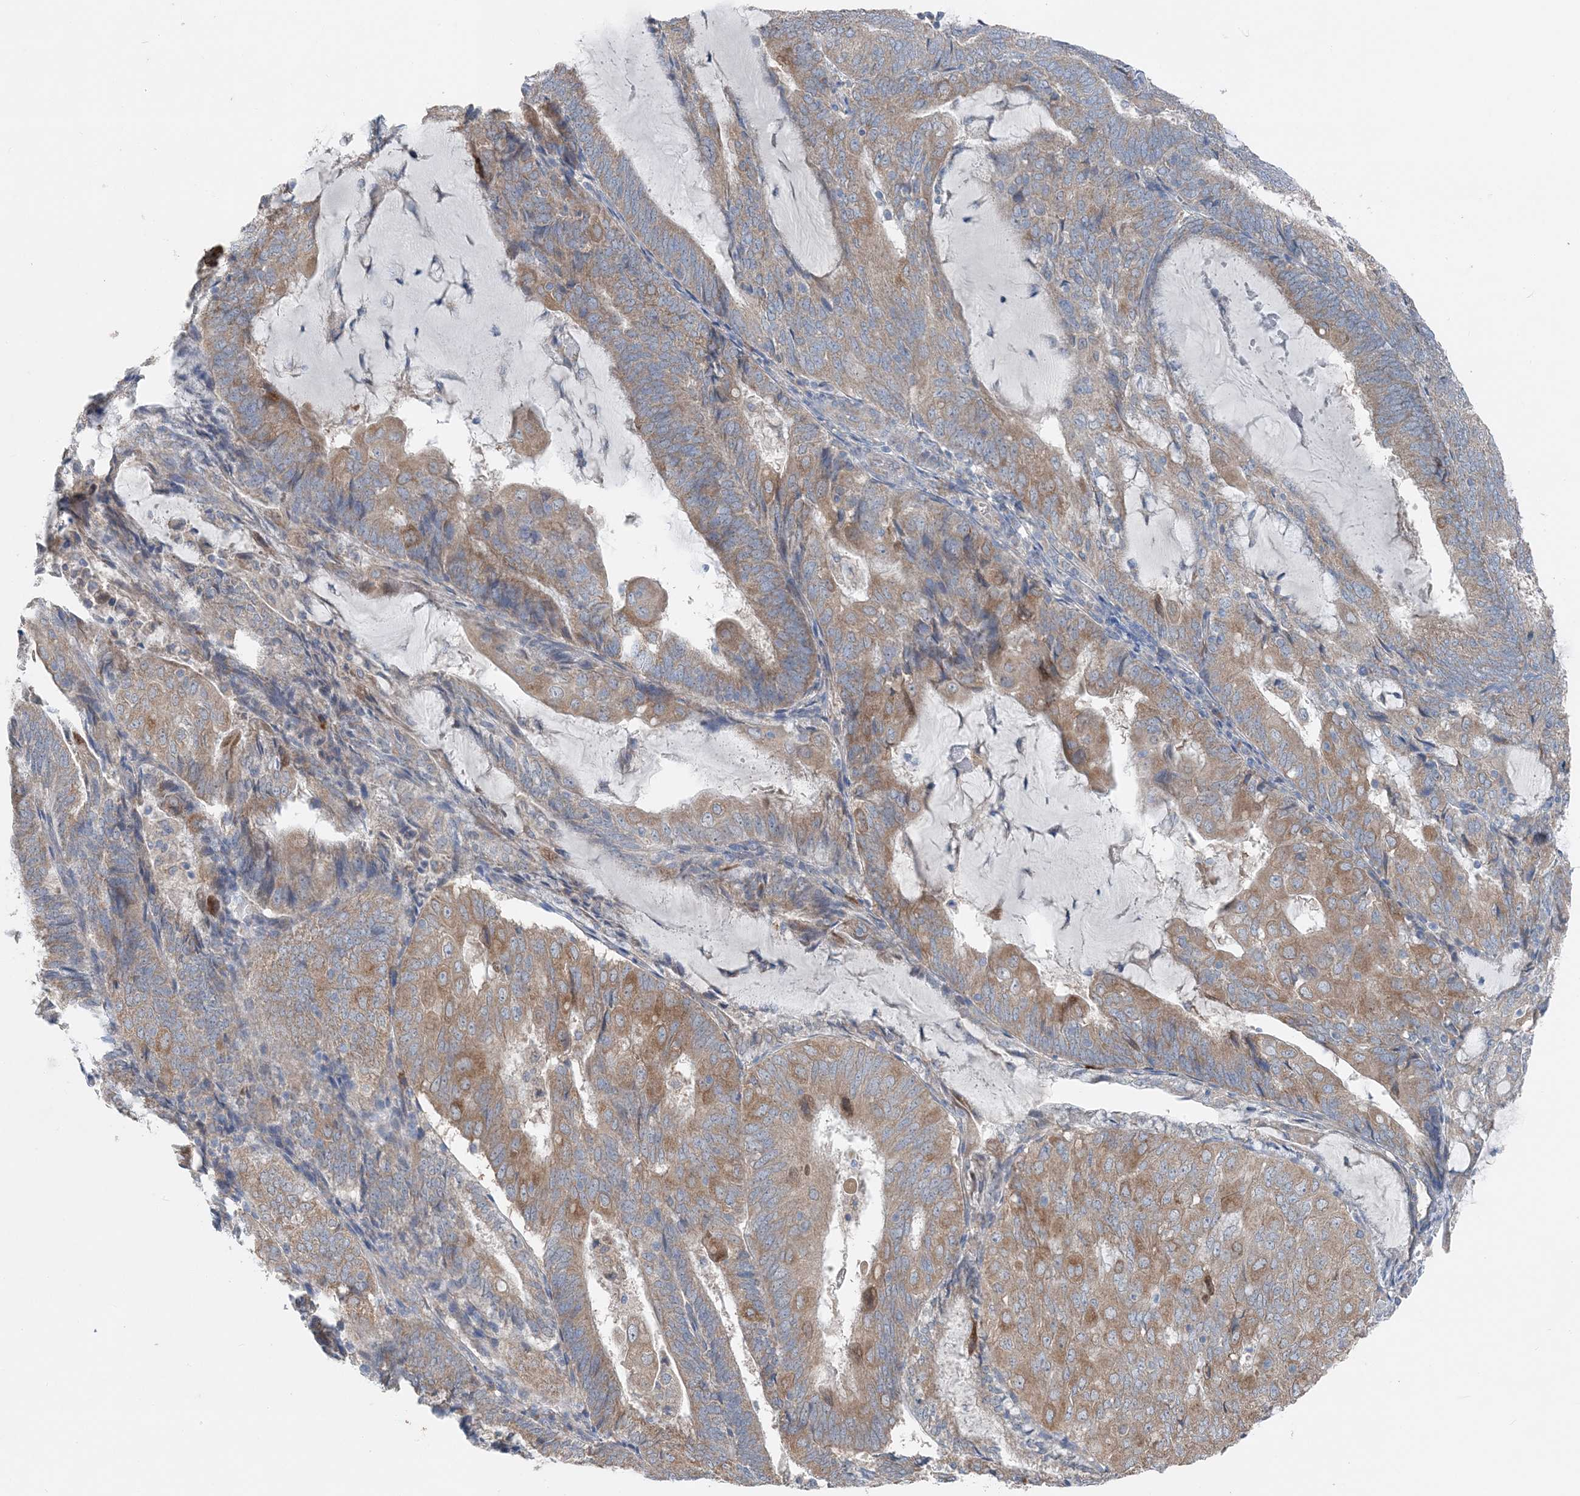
{"staining": {"intensity": "moderate", "quantity": "25%-75%", "location": "cytoplasmic/membranous"}, "tissue": "endometrial cancer", "cell_type": "Tumor cells", "image_type": "cancer", "snomed": [{"axis": "morphology", "description": "Adenocarcinoma, NOS"}, {"axis": "topography", "description": "Endometrium"}], "caption": "Endometrial adenocarcinoma tissue shows moderate cytoplasmic/membranous positivity in approximately 25%-75% of tumor cells", "gene": "DHX30", "patient": {"sex": "female", "age": 81}}